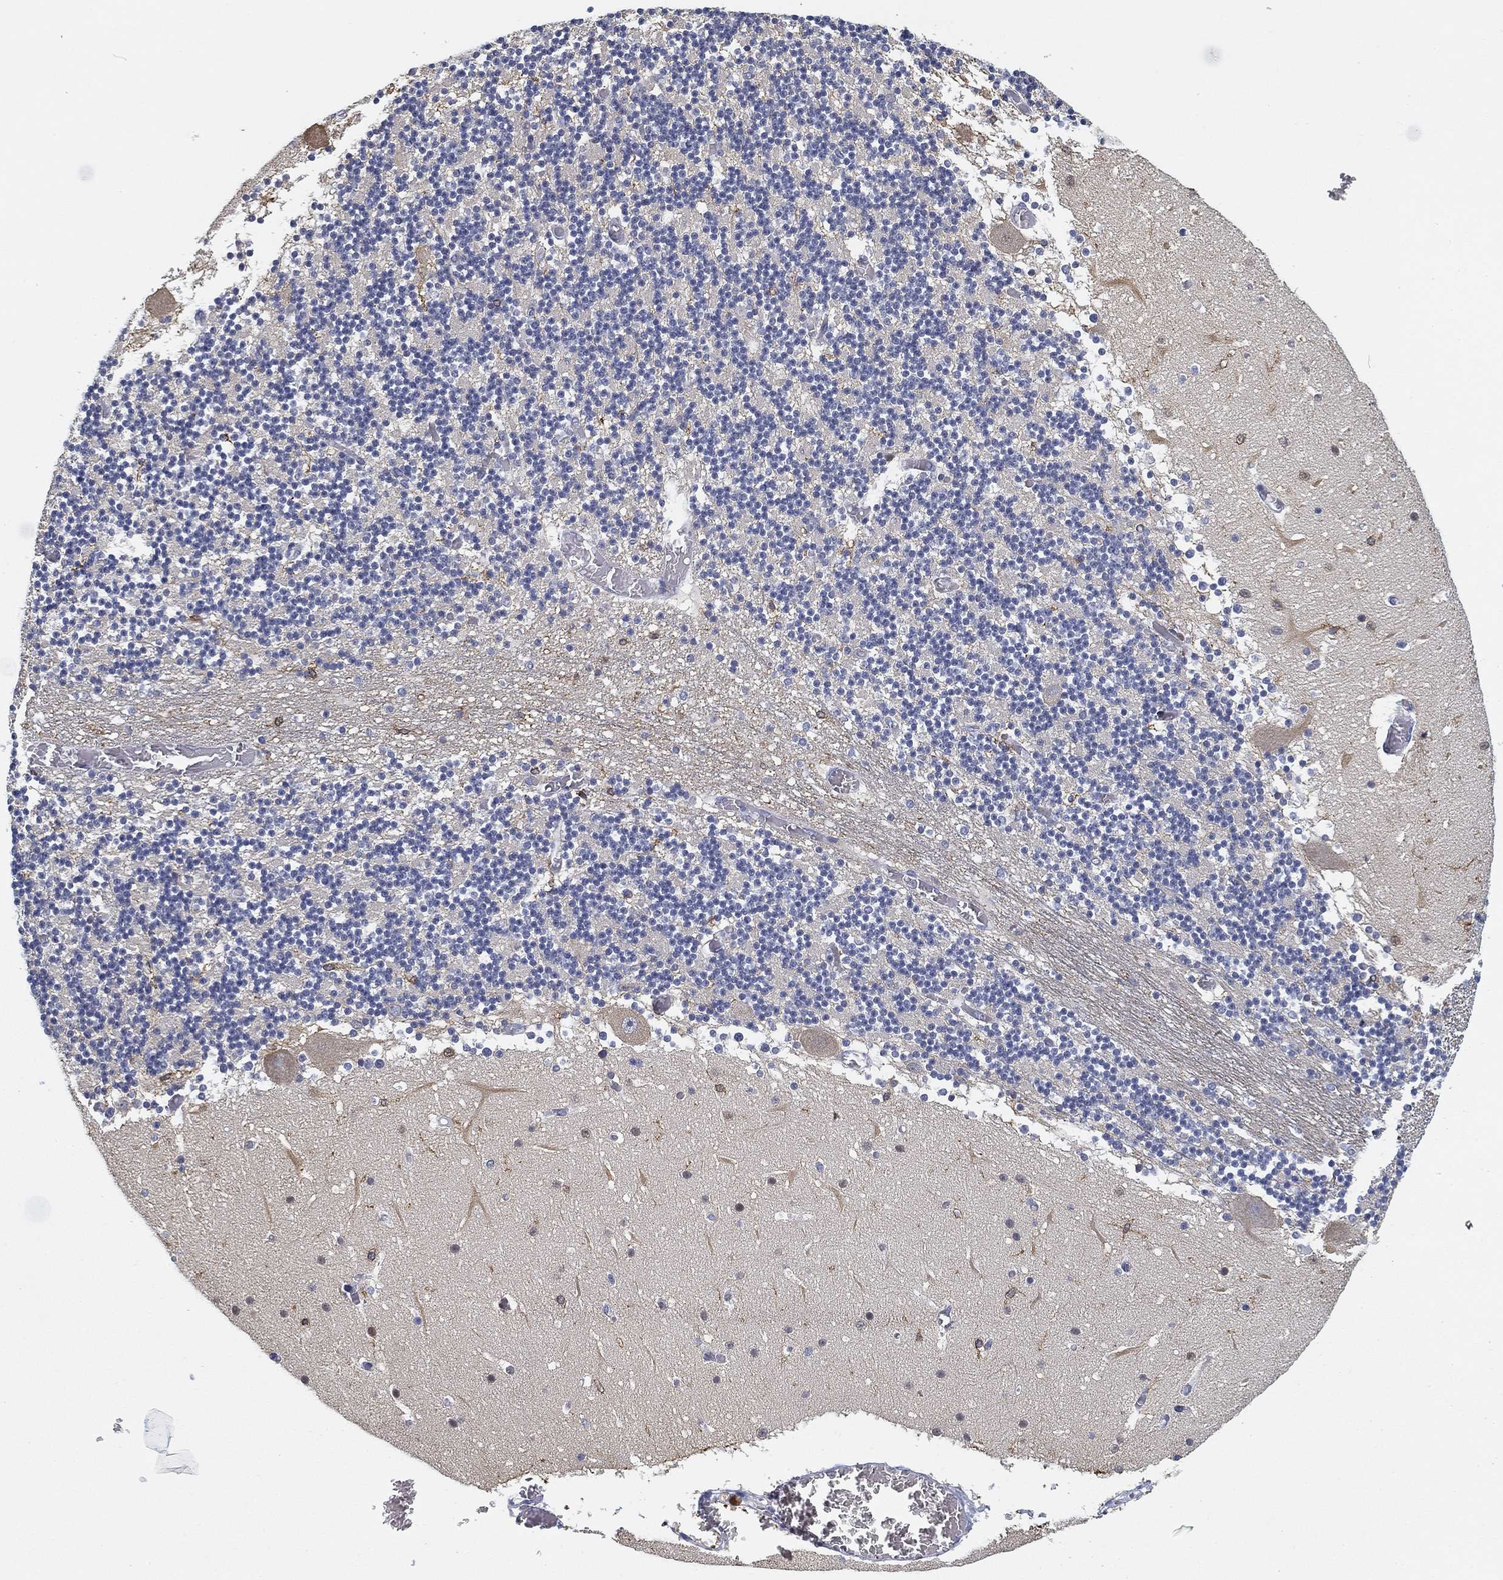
{"staining": {"intensity": "negative", "quantity": "none", "location": "none"}, "tissue": "cerebellum", "cell_type": "Cells in granular layer", "image_type": "normal", "snomed": [{"axis": "morphology", "description": "Normal tissue, NOS"}, {"axis": "topography", "description": "Cerebellum"}], "caption": "The immunohistochemistry (IHC) micrograph has no significant expression in cells in granular layer of cerebellum.", "gene": "SLC2A5", "patient": {"sex": "female", "age": 28}}